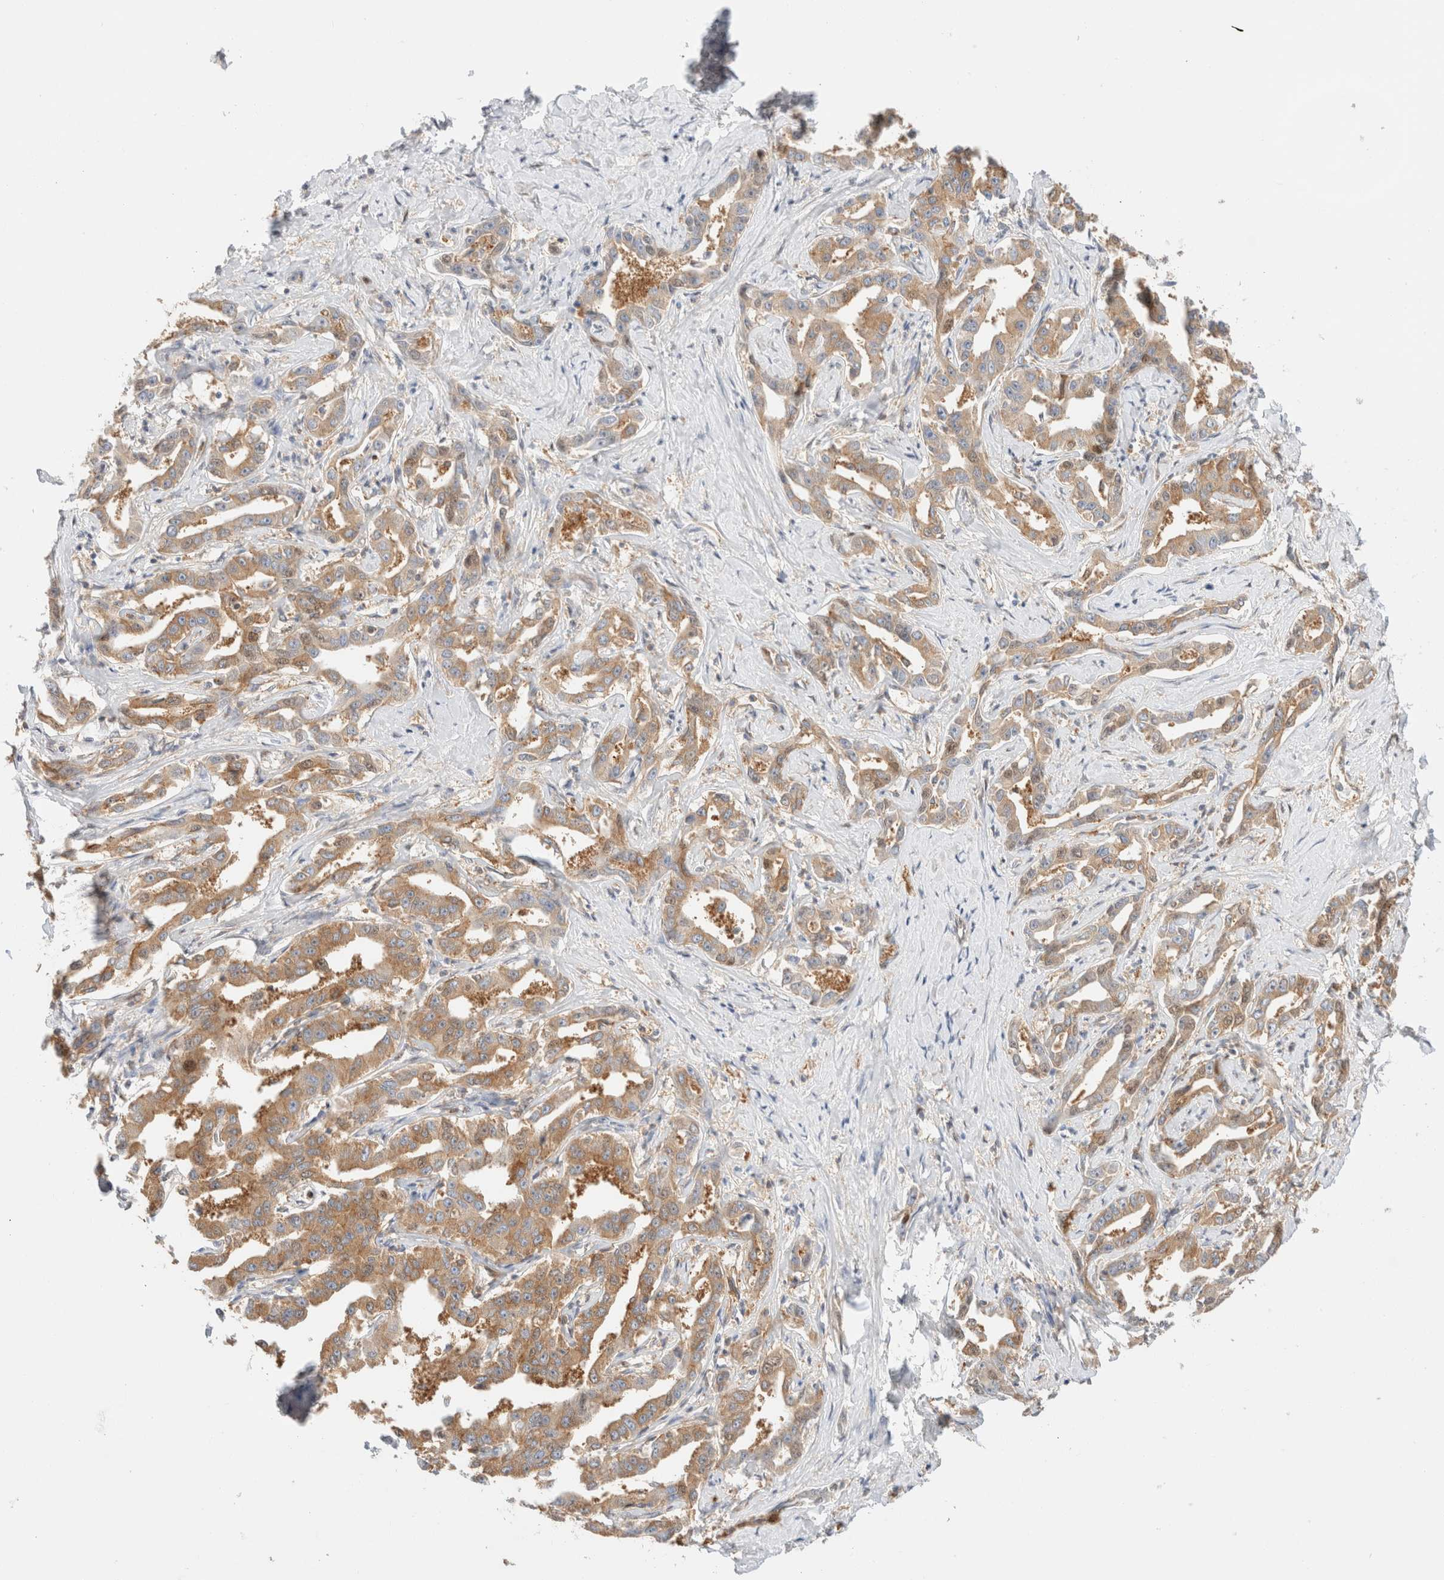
{"staining": {"intensity": "moderate", "quantity": ">75%", "location": "cytoplasmic/membranous"}, "tissue": "liver cancer", "cell_type": "Tumor cells", "image_type": "cancer", "snomed": [{"axis": "morphology", "description": "Cholangiocarcinoma"}, {"axis": "topography", "description": "Liver"}], "caption": "Immunohistochemistry image of liver cancer stained for a protein (brown), which shows medium levels of moderate cytoplasmic/membranous staining in about >75% of tumor cells.", "gene": "RABEP1", "patient": {"sex": "male", "age": 59}}